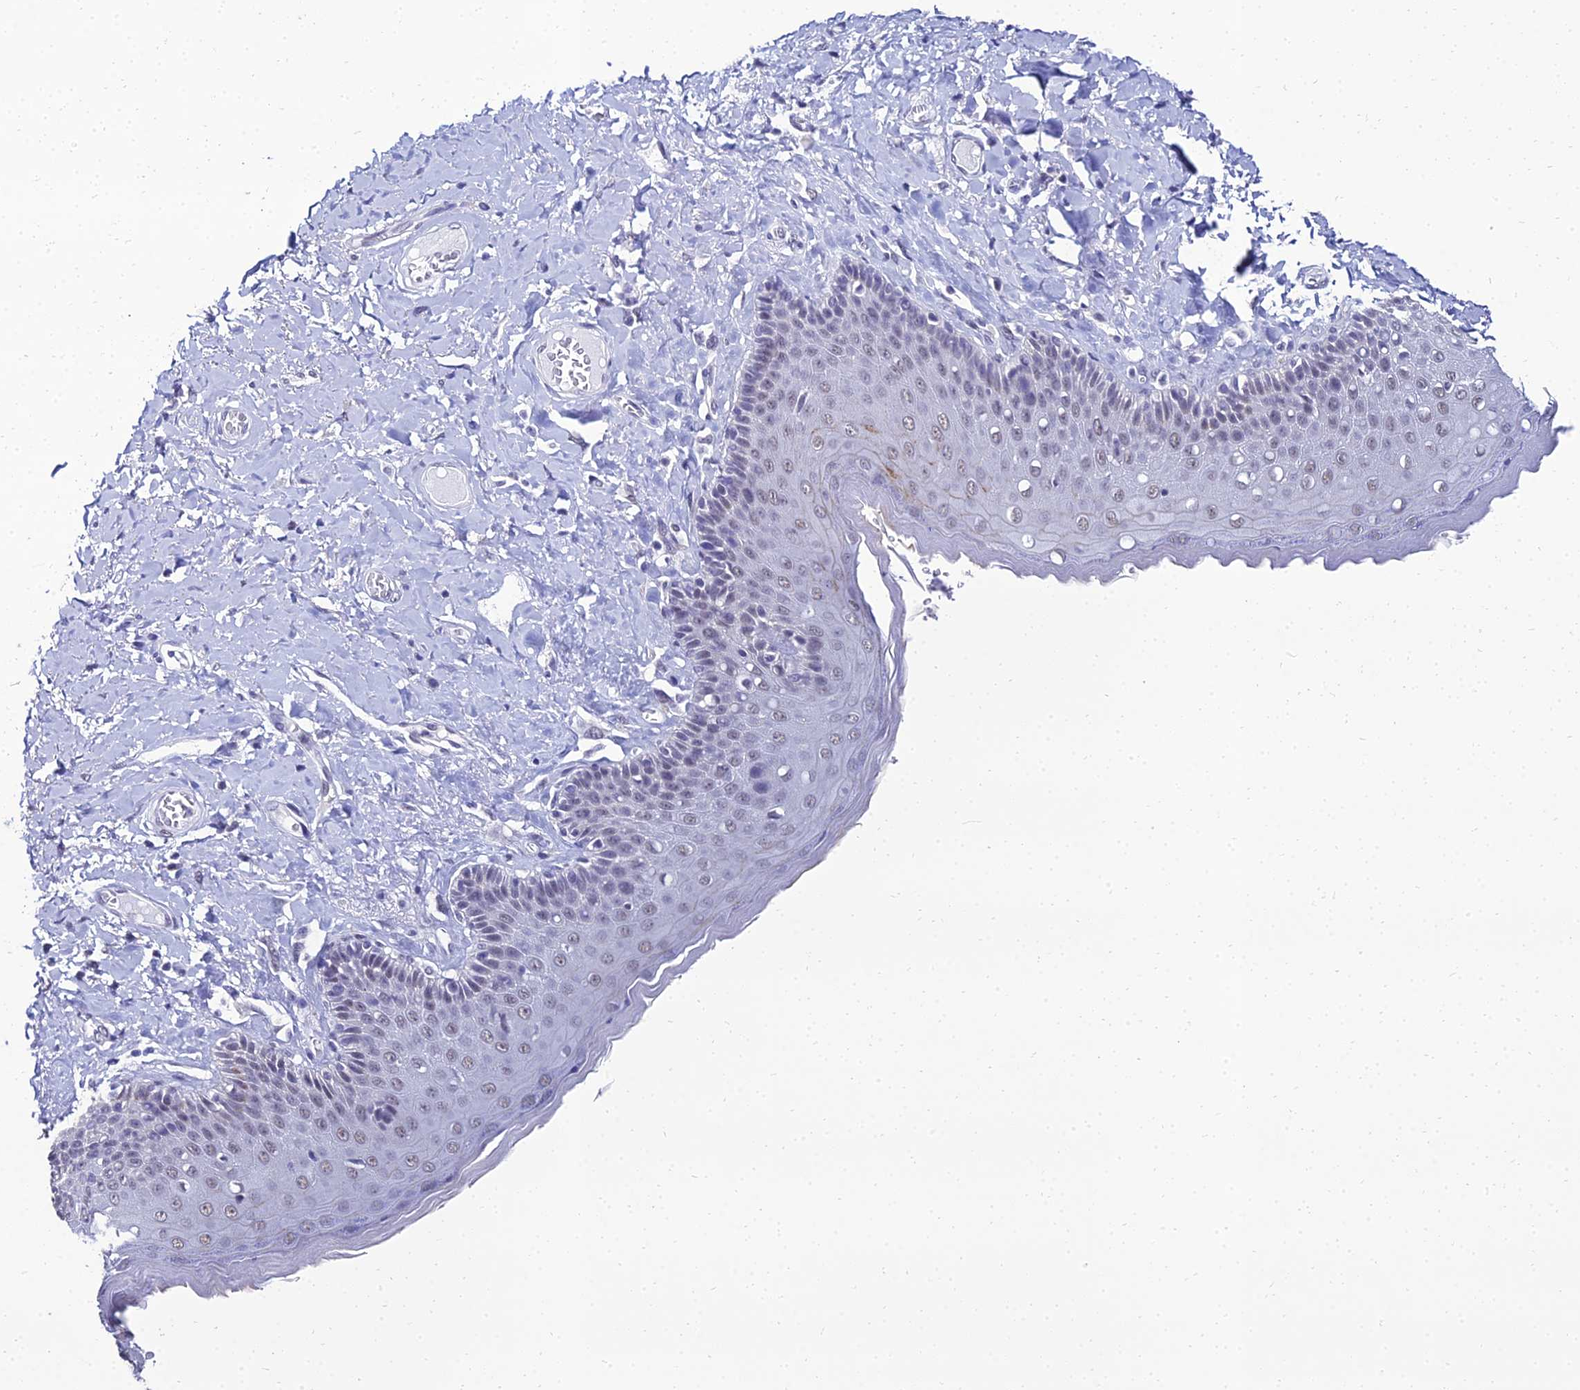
{"staining": {"intensity": "weak", "quantity": "<25%", "location": "nuclear"}, "tissue": "skin", "cell_type": "Epidermal cells", "image_type": "normal", "snomed": [{"axis": "morphology", "description": "Normal tissue, NOS"}, {"axis": "topography", "description": "Anal"}], "caption": "Immunohistochemical staining of unremarkable skin exhibits no significant staining in epidermal cells. (DAB (3,3'-diaminobenzidine) IHC with hematoxylin counter stain).", "gene": "PPP4R2", "patient": {"sex": "male", "age": 69}}